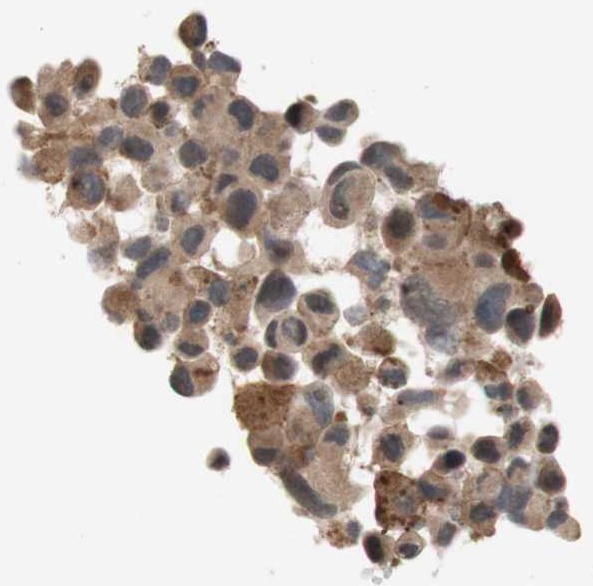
{"staining": {"intensity": "moderate", "quantity": ">75%", "location": "cytoplasmic/membranous"}, "tissue": "melanoma", "cell_type": "Tumor cells", "image_type": "cancer", "snomed": [{"axis": "morphology", "description": "Malignant melanoma, NOS"}, {"axis": "topography", "description": "Skin"}], "caption": "Tumor cells reveal moderate cytoplasmic/membranous staining in about >75% of cells in malignant melanoma.", "gene": "CD55", "patient": {"sex": "female", "age": 73}}